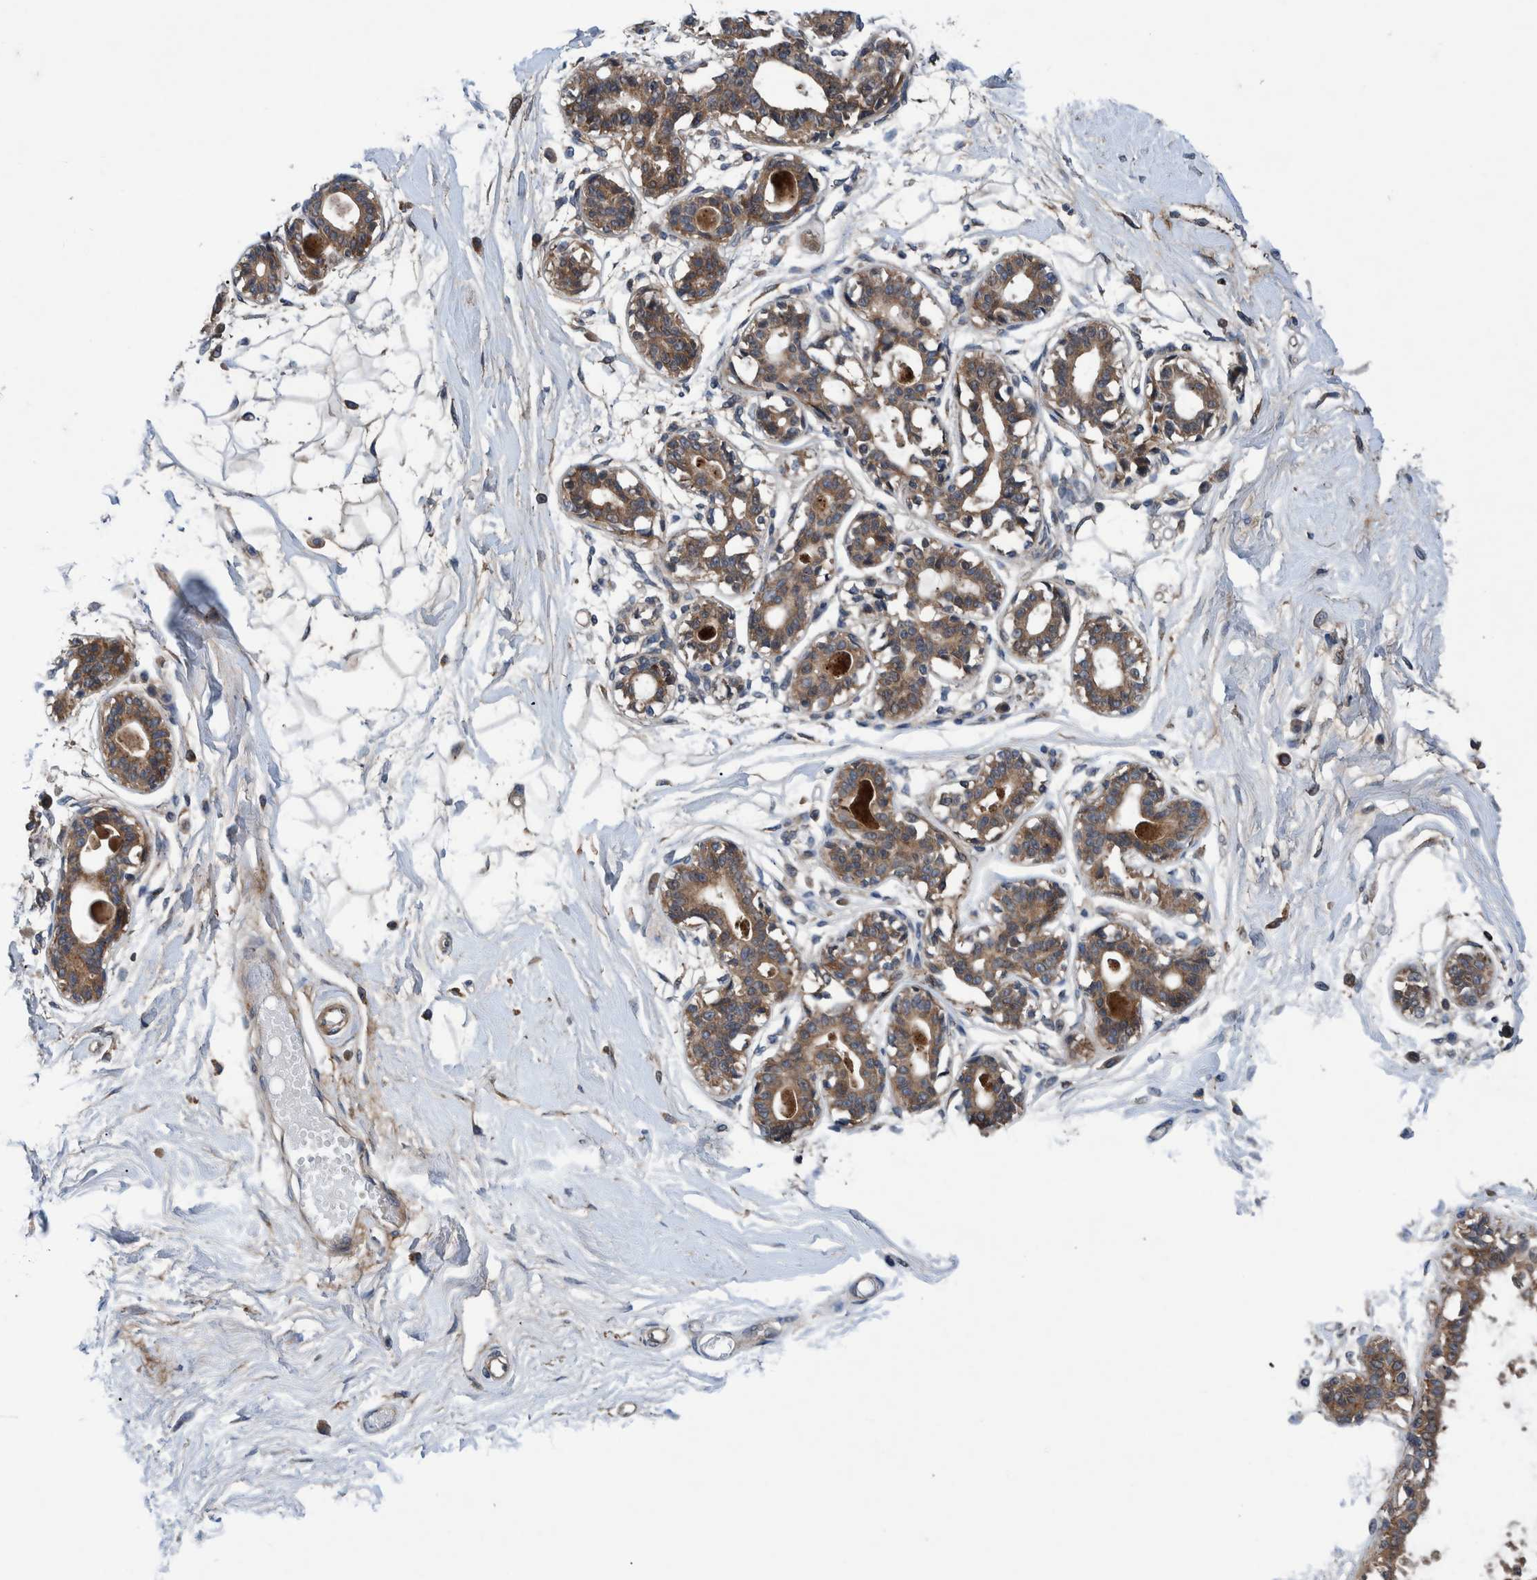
{"staining": {"intensity": "negative", "quantity": "none", "location": "none"}, "tissue": "breast", "cell_type": "Adipocytes", "image_type": "normal", "snomed": [{"axis": "morphology", "description": "Normal tissue, NOS"}, {"axis": "topography", "description": "Breast"}], "caption": "Protein analysis of normal breast demonstrates no significant staining in adipocytes. (Brightfield microscopy of DAB immunohistochemistry at high magnification).", "gene": "ITIH3", "patient": {"sex": "female", "age": 45}}